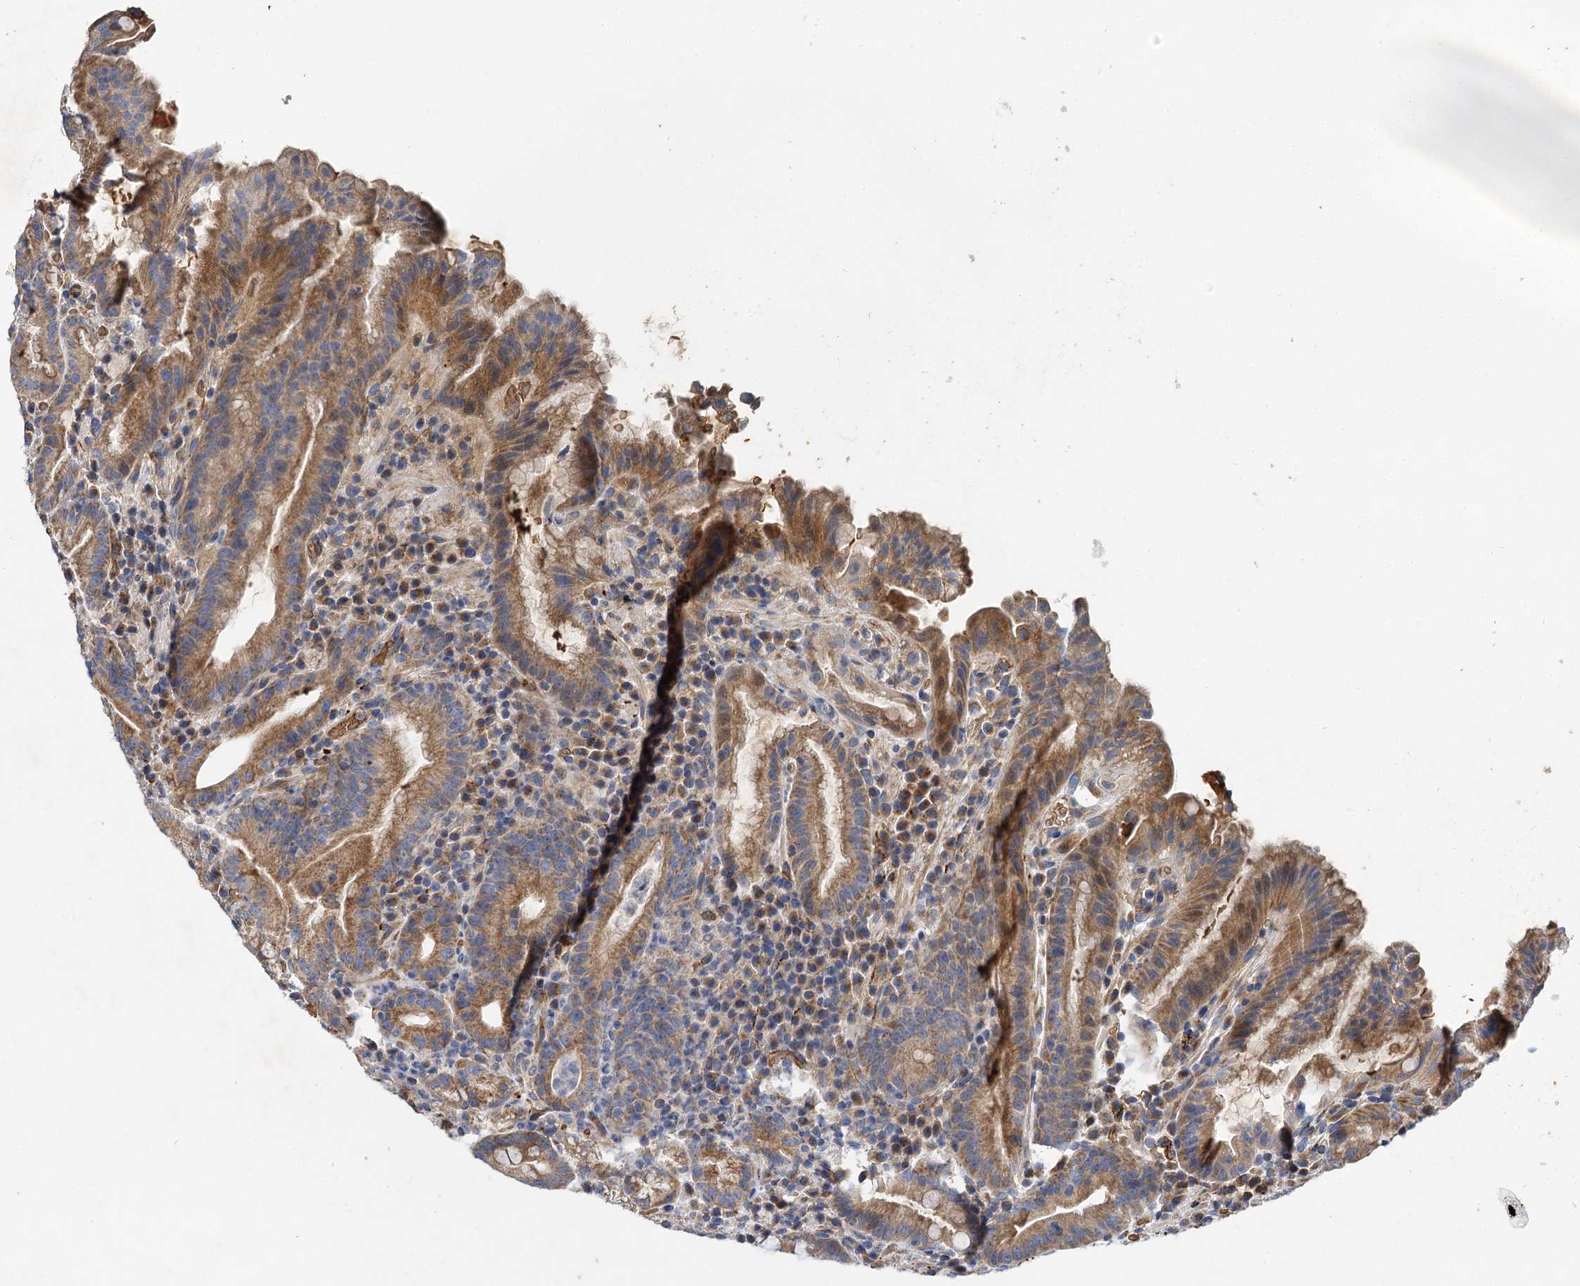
{"staining": {"intensity": "moderate", "quantity": "25%-75%", "location": "cytoplasmic/membranous"}, "tissue": "stomach", "cell_type": "Glandular cells", "image_type": "normal", "snomed": [{"axis": "morphology", "description": "Normal tissue, NOS"}, {"axis": "morphology", "description": "Inflammation, NOS"}, {"axis": "topography", "description": "Stomach"}], "caption": "A brown stain highlights moderate cytoplasmic/membranous staining of a protein in glandular cells of benign stomach. The staining was performed using DAB (3,3'-diaminobenzidine) to visualize the protein expression in brown, while the nuclei were stained in blue with hematoxylin (Magnification: 20x).", "gene": "BCS1L", "patient": {"sex": "male", "age": 79}}